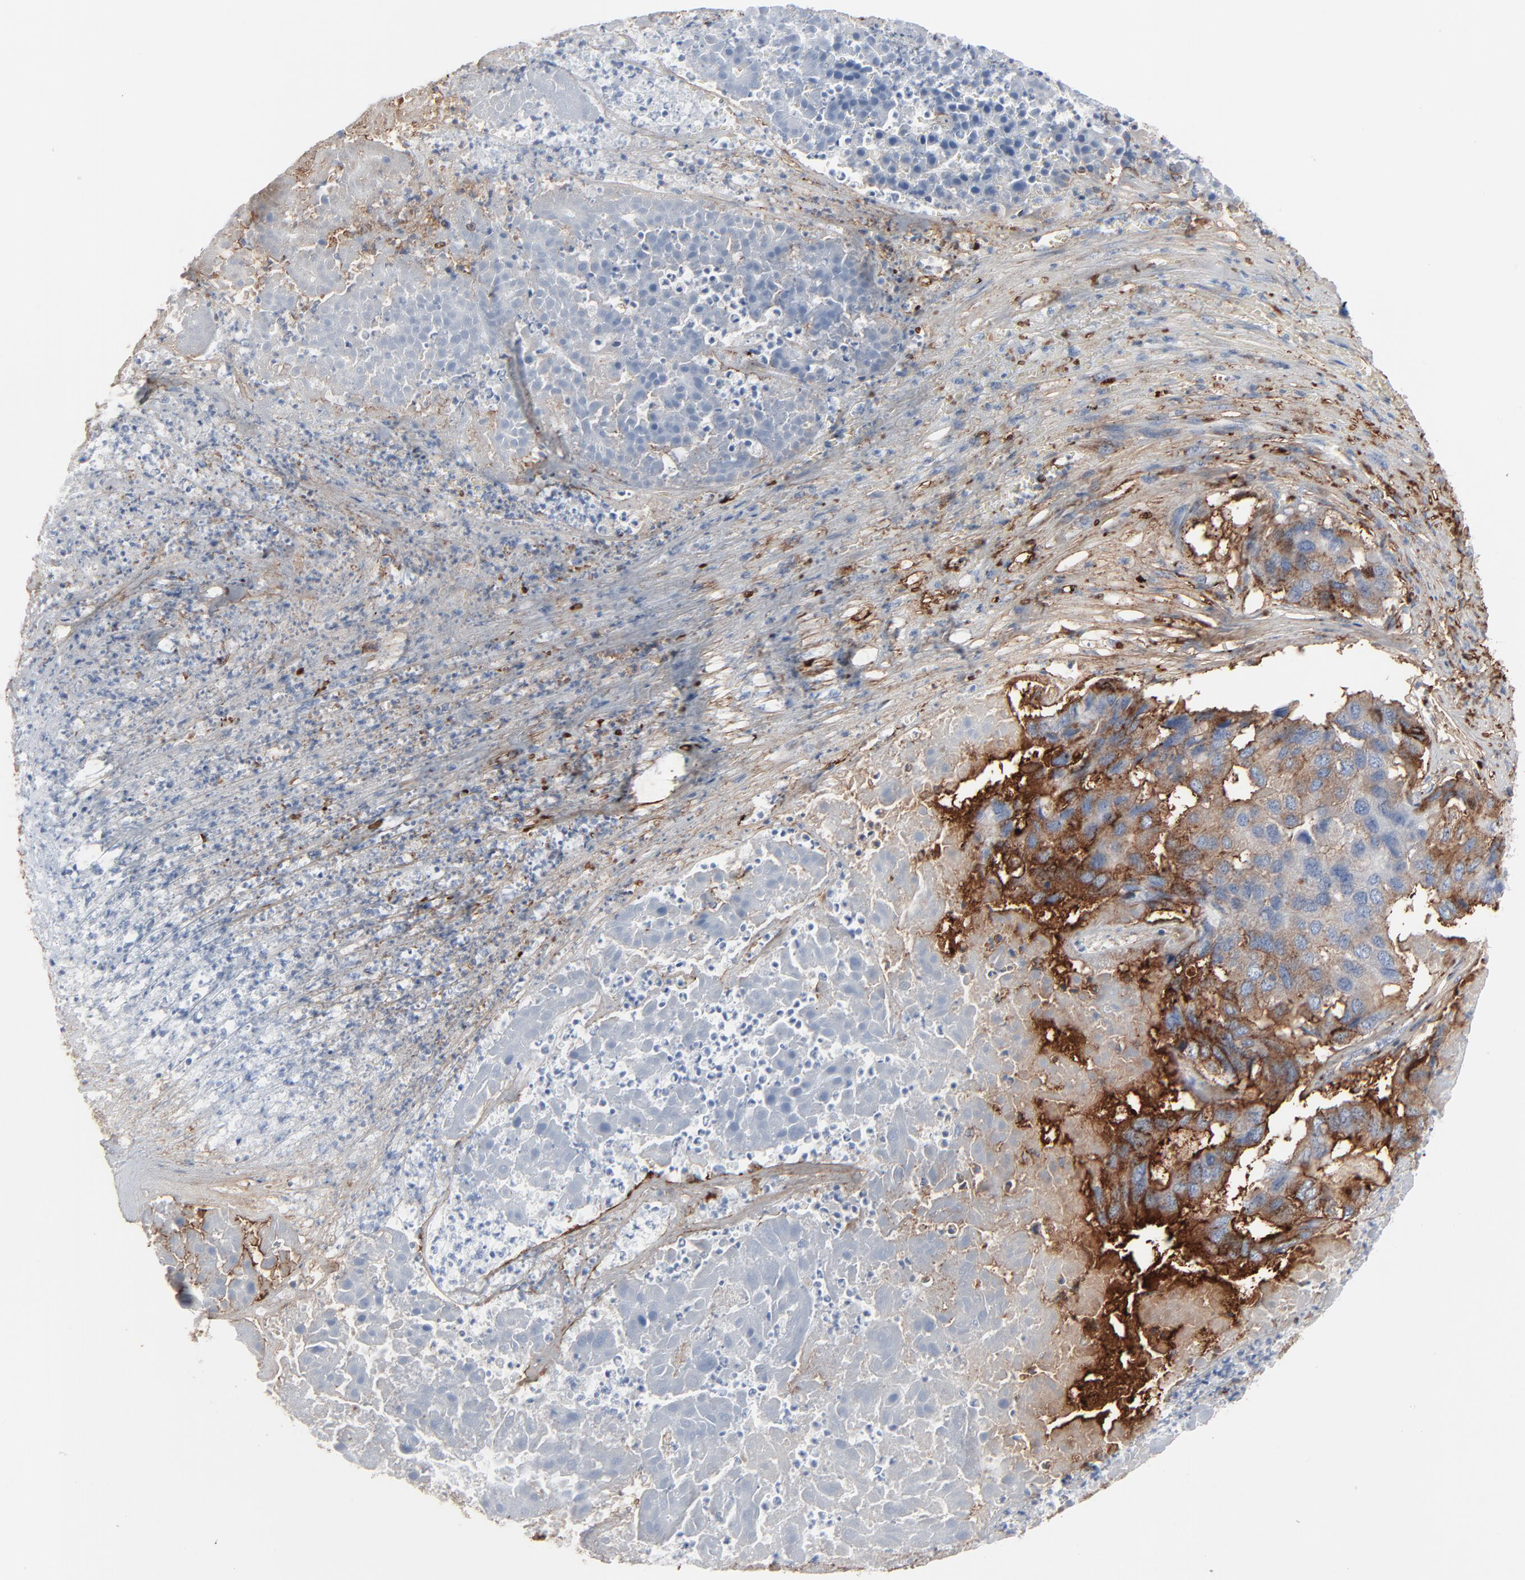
{"staining": {"intensity": "weak", "quantity": "<25%", "location": "cytoplasmic/membranous"}, "tissue": "pancreatic cancer", "cell_type": "Tumor cells", "image_type": "cancer", "snomed": [{"axis": "morphology", "description": "Adenocarcinoma, NOS"}, {"axis": "topography", "description": "Pancreas"}], "caption": "A histopathology image of pancreatic cancer (adenocarcinoma) stained for a protein exhibits no brown staining in tumor cells.", "gene": "BGN", "patient": {"sex": "male", "age": 50}}